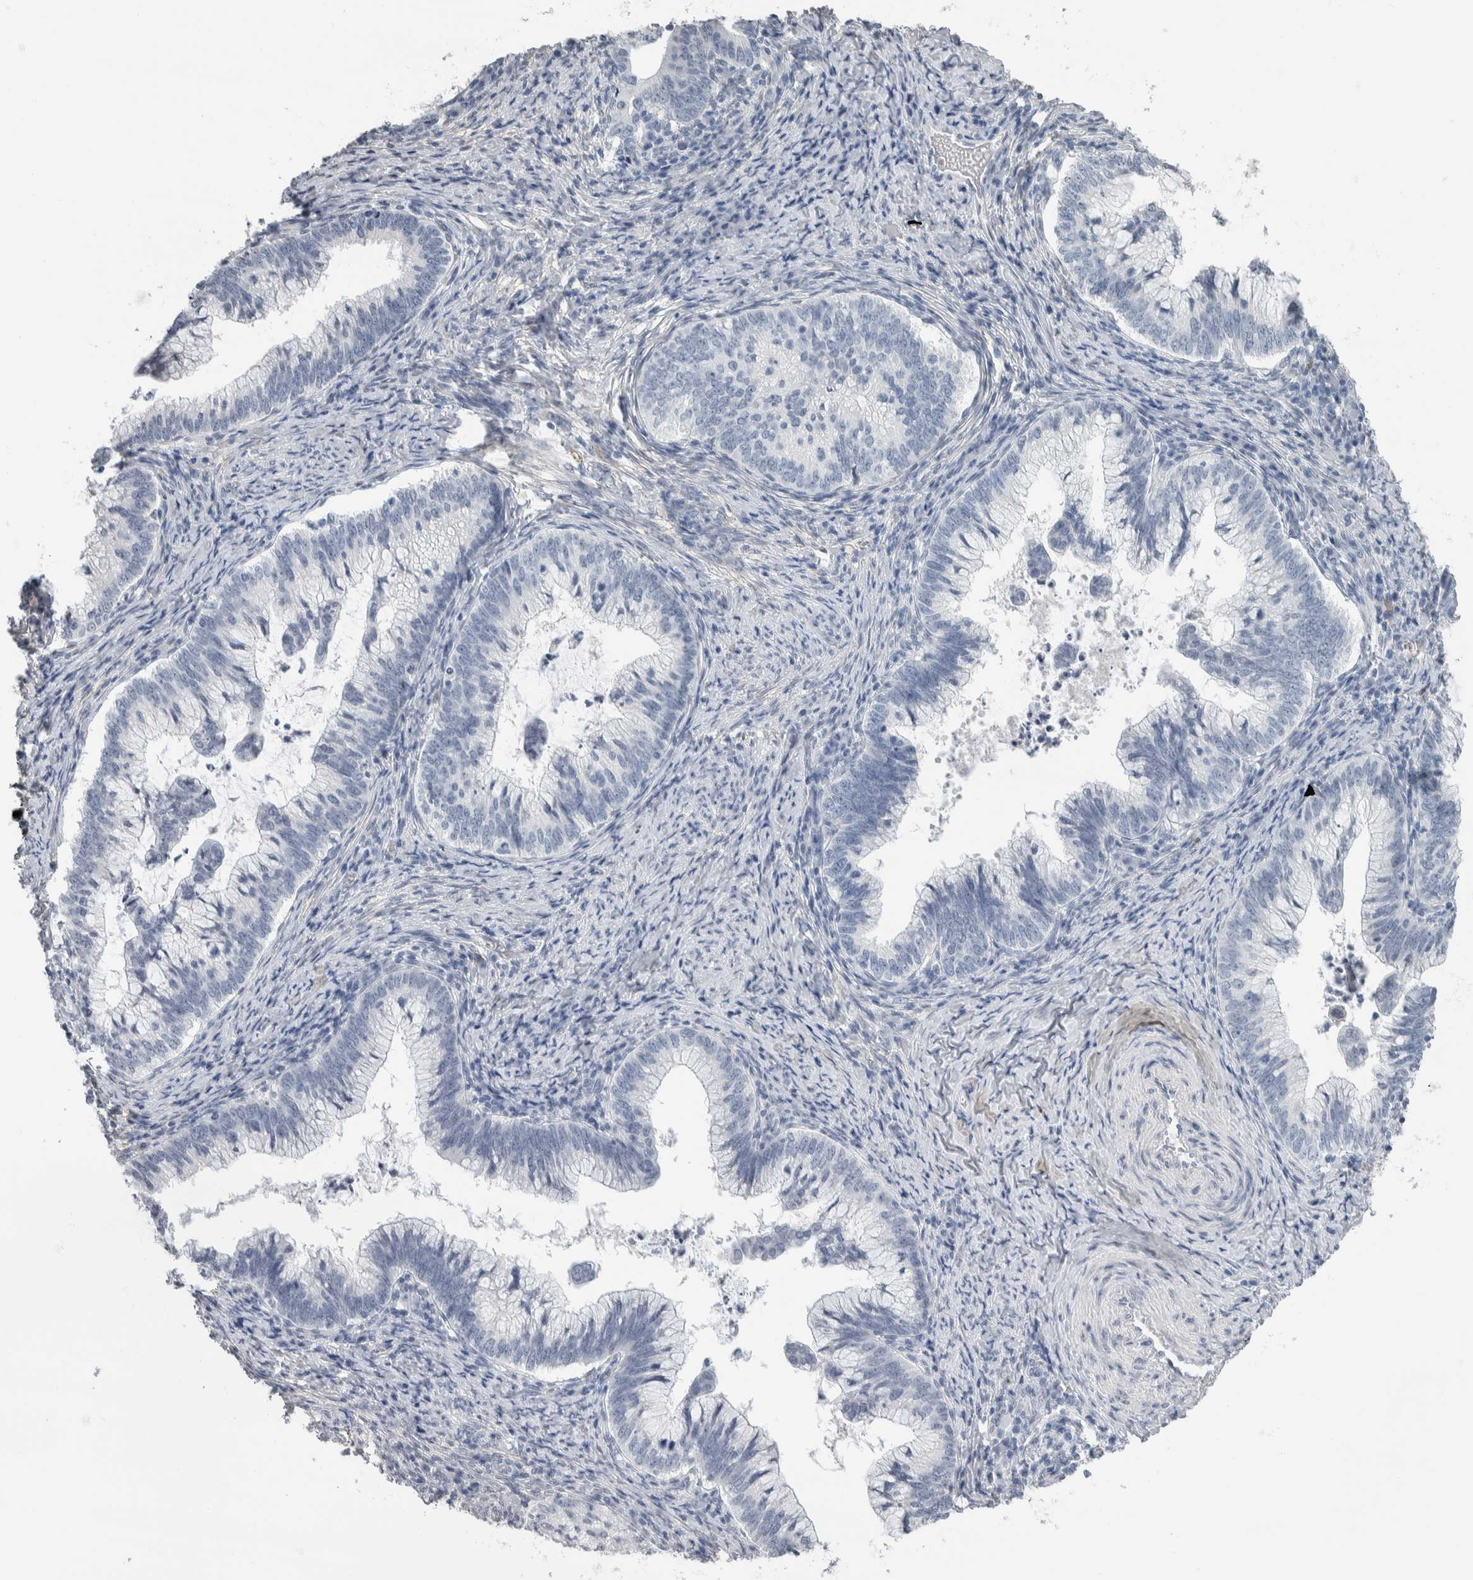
{"staining": {"intensity": "weak", "quantity": "<25%", "location": "cytoplasmic/membranous"}, "tissue": "cervical cancer", "cell_type": "Tumor cells", "image_type": "cancer", "snomed": [{"axis": "morphology", "description": "Adenocarcinoma, NOS"}, {"axis": "topography", "description": "Cervix"}], "caption": "This is an immunohistochemistry image of human cervical cancer. There is no expression in tumor cells.", "gene": "NEFM", "patient": {"sex": "female", "age": 36}}